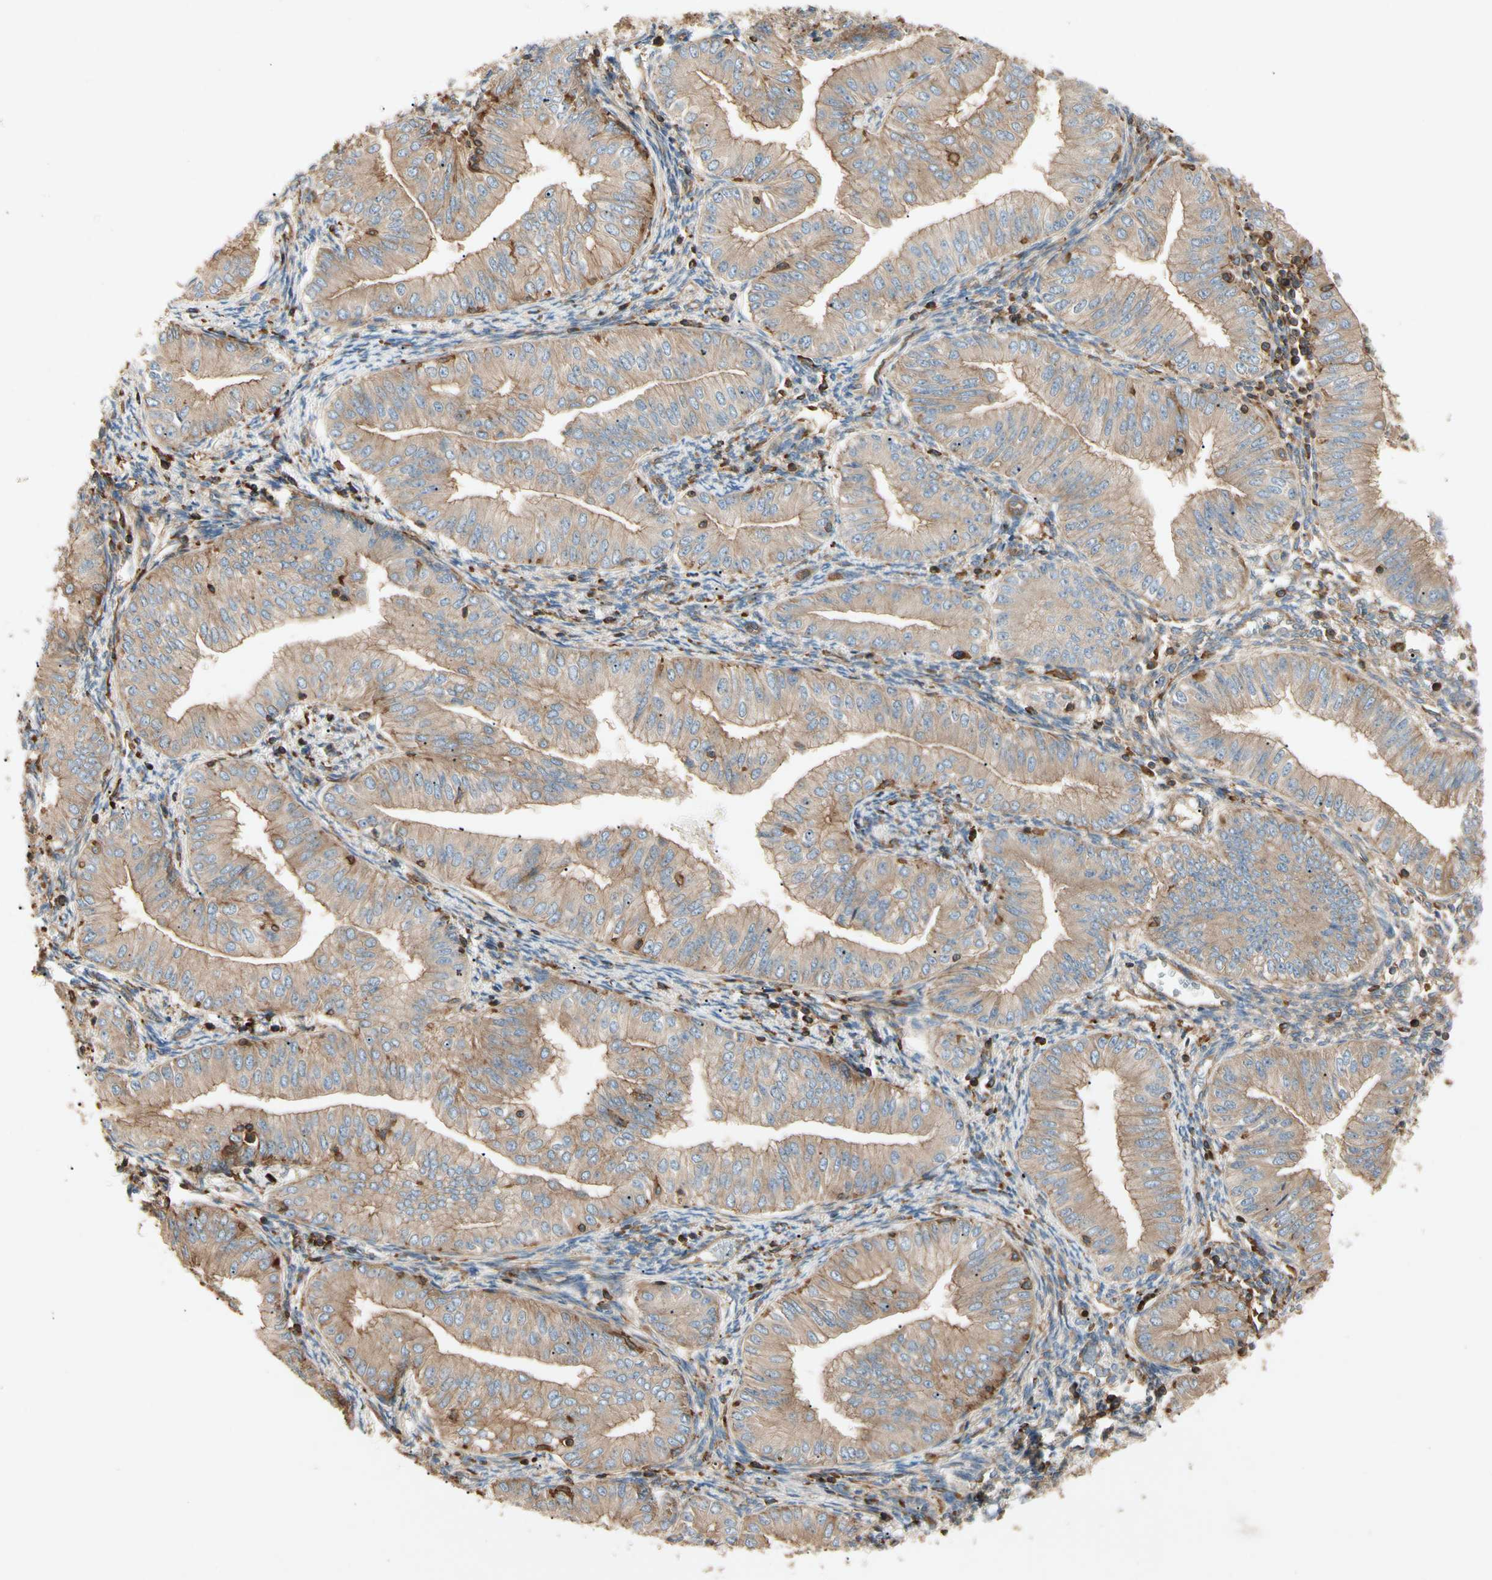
{"staining": {"intensity": "moderate", "quantity": ">75%", "location": "cytoplasmic/membranous"}, "tissue": "endometrial cancer", "cell_type": "Tumor cells", "image_type": "cancer", "snomed": [{"axis": "morphology", "description": "Normal tissue, NOS"}, {"axis": "morphology", "description": "Adenocarcinoma, NOS"}, {"axis": "topography", "description": "Endometrium"}], "caption": "Immunohistochemistry (IHC) histopathology image of adenocarcinoma (endometrial) stained for a protein (brown), which exhibits medium levels of moderate cytoplasmic/membranous expression in about >75% of tumor cells.", "gene": "ARPC2", "patient": {"sex": "female", "age": 53}}